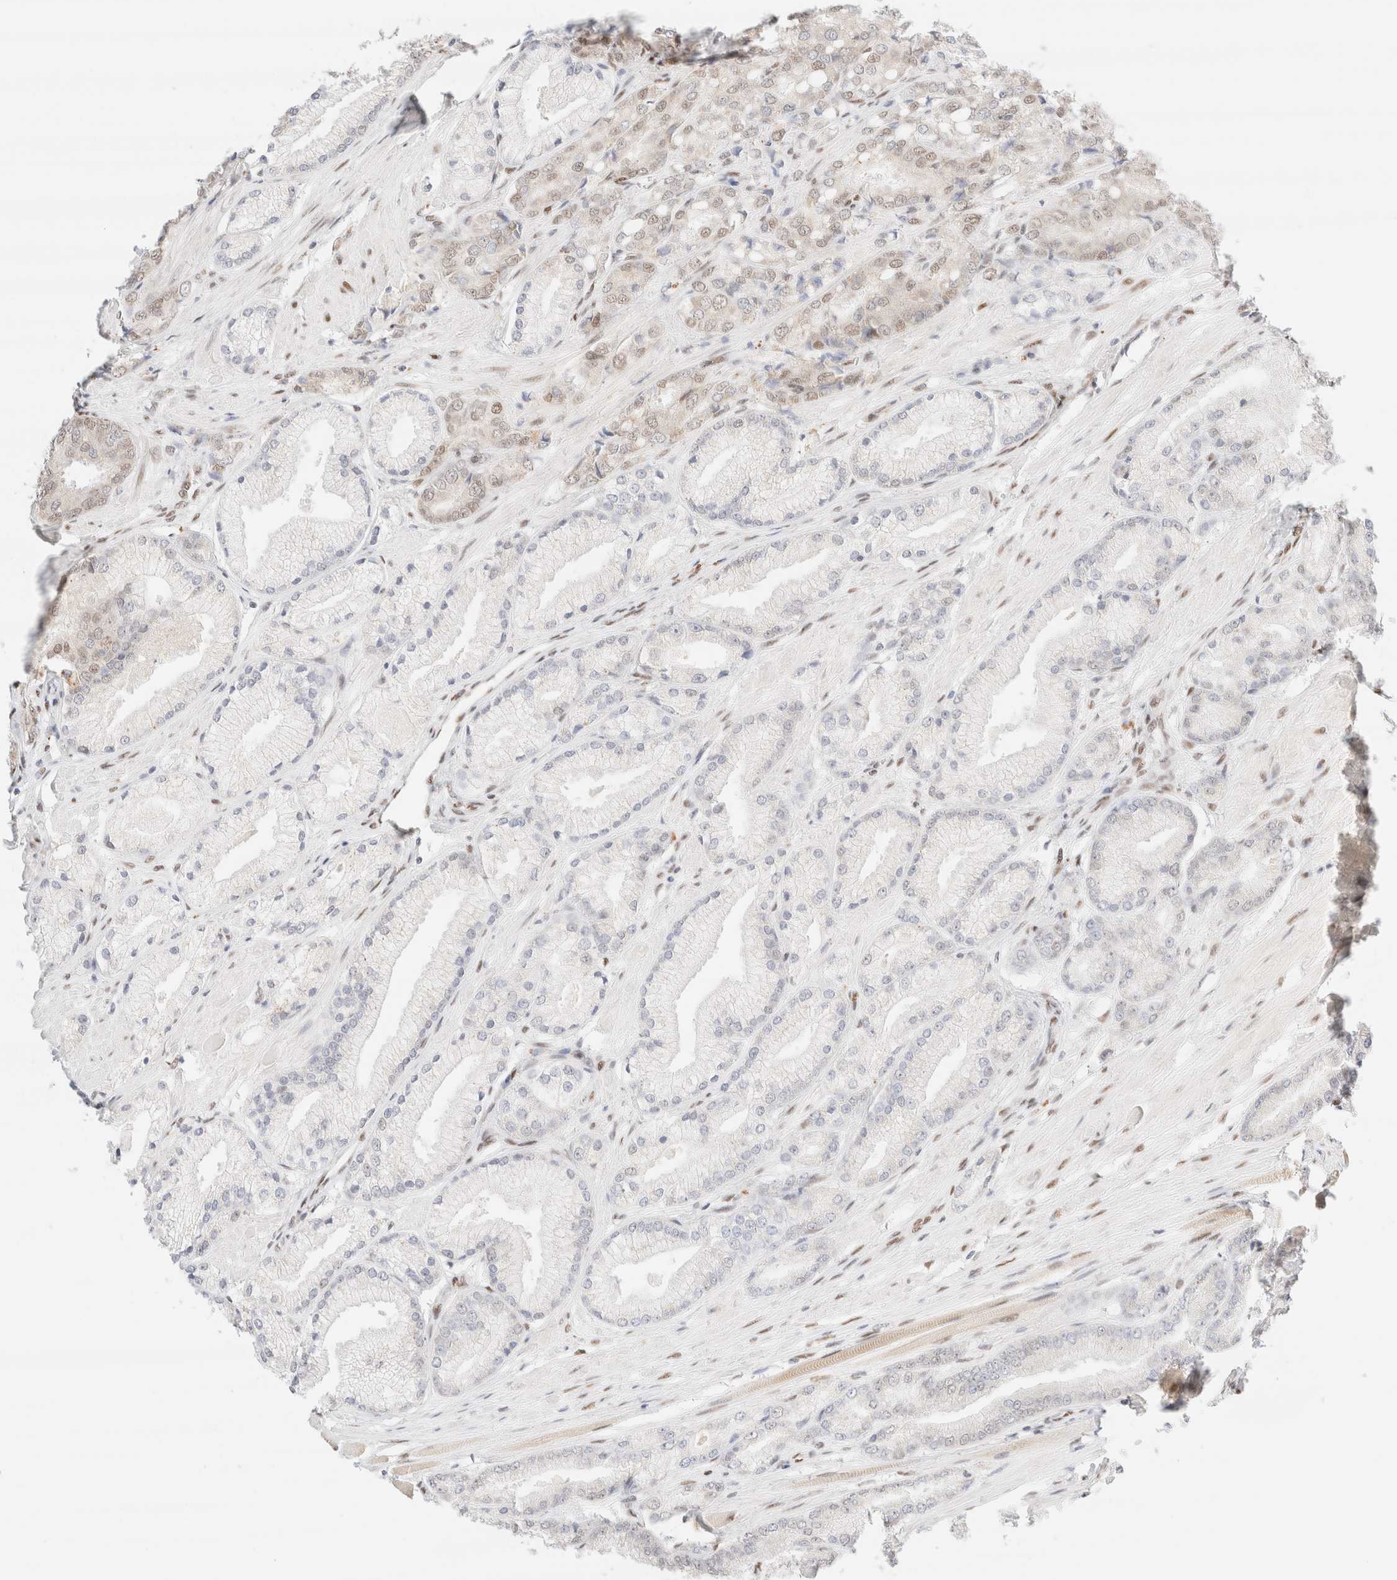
{"staining": {"intensity": "weak", "quantity": "25%-75%", "location": "nuclear"}, "tissue": "prostate cancer", "cell_type": "Tumor cells", "image_type": "cancer", "snomed": [{"axis": "morphology", "description": "Adenocarcinoma, High grade"}, {"axis": "topography", "description": "Prostate"}], "caption": "A brown stain labels weak nuclear staining of a protein in human prostate cancer tumor cells. Using DAB (brown) and hematoxylin (blue) stains, captured at high magnification using brightfield microscopy.", "gene": "CIC", "patient": {"sex": "male", "age": 50}}